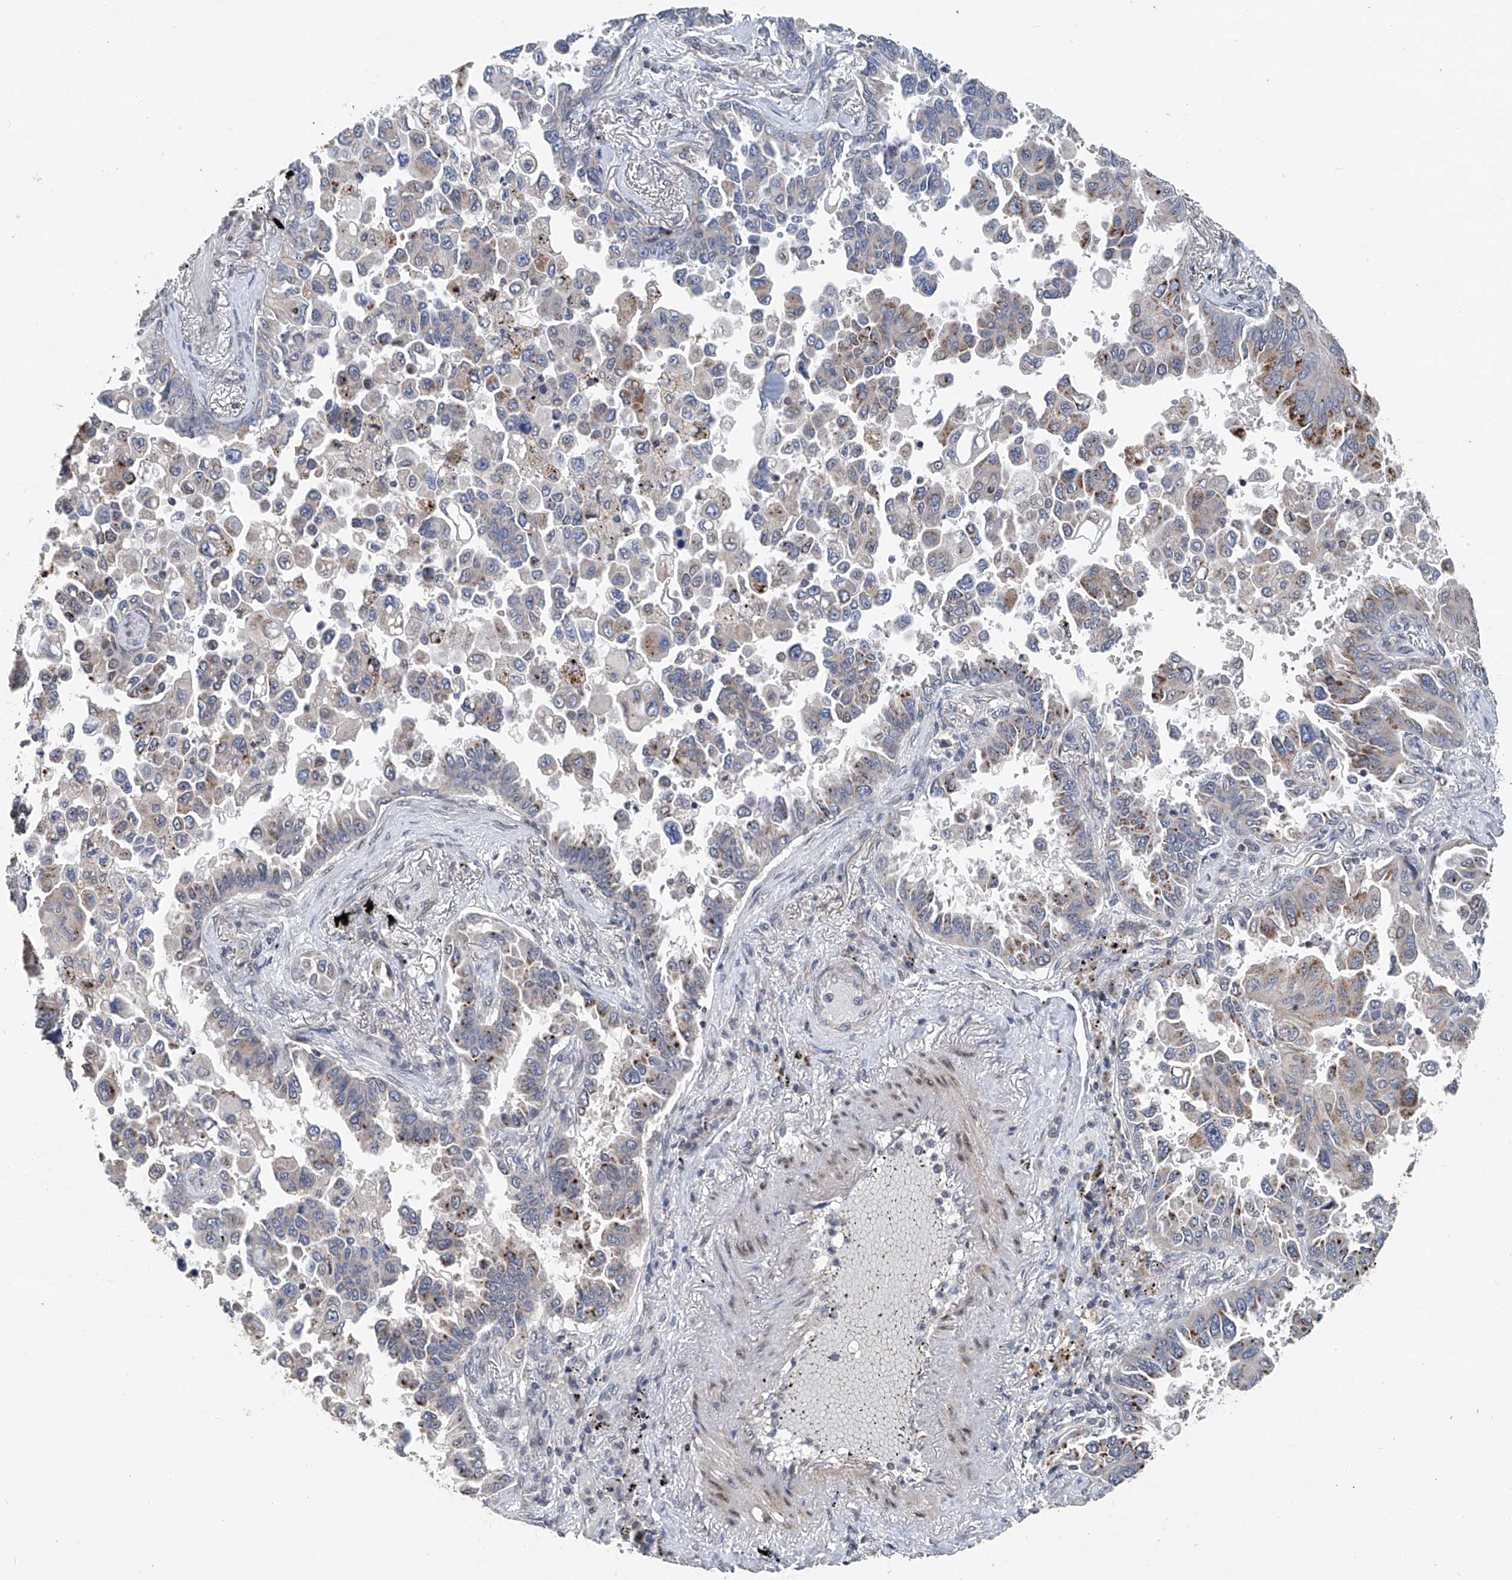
{"staining": {"intensity": "weak", "quantity": "25%-75%", "location": "cytoplasmic/membranous"}, "tissue": "lung cancer", "cell_type": "Tumor cells", "image_type": "cancer", "snomed": [{"axis": "morphology", "description": "Adenocarcinoma, NOS"}, {"axis": "topography", "description": "Lung"}], "caption": "Human lung adenocarcinoma stained with a protein marker reveals weak staining in tumor cells.", "gene": "BCKDHB", "patient": {"sex": "female", "age": 67}}